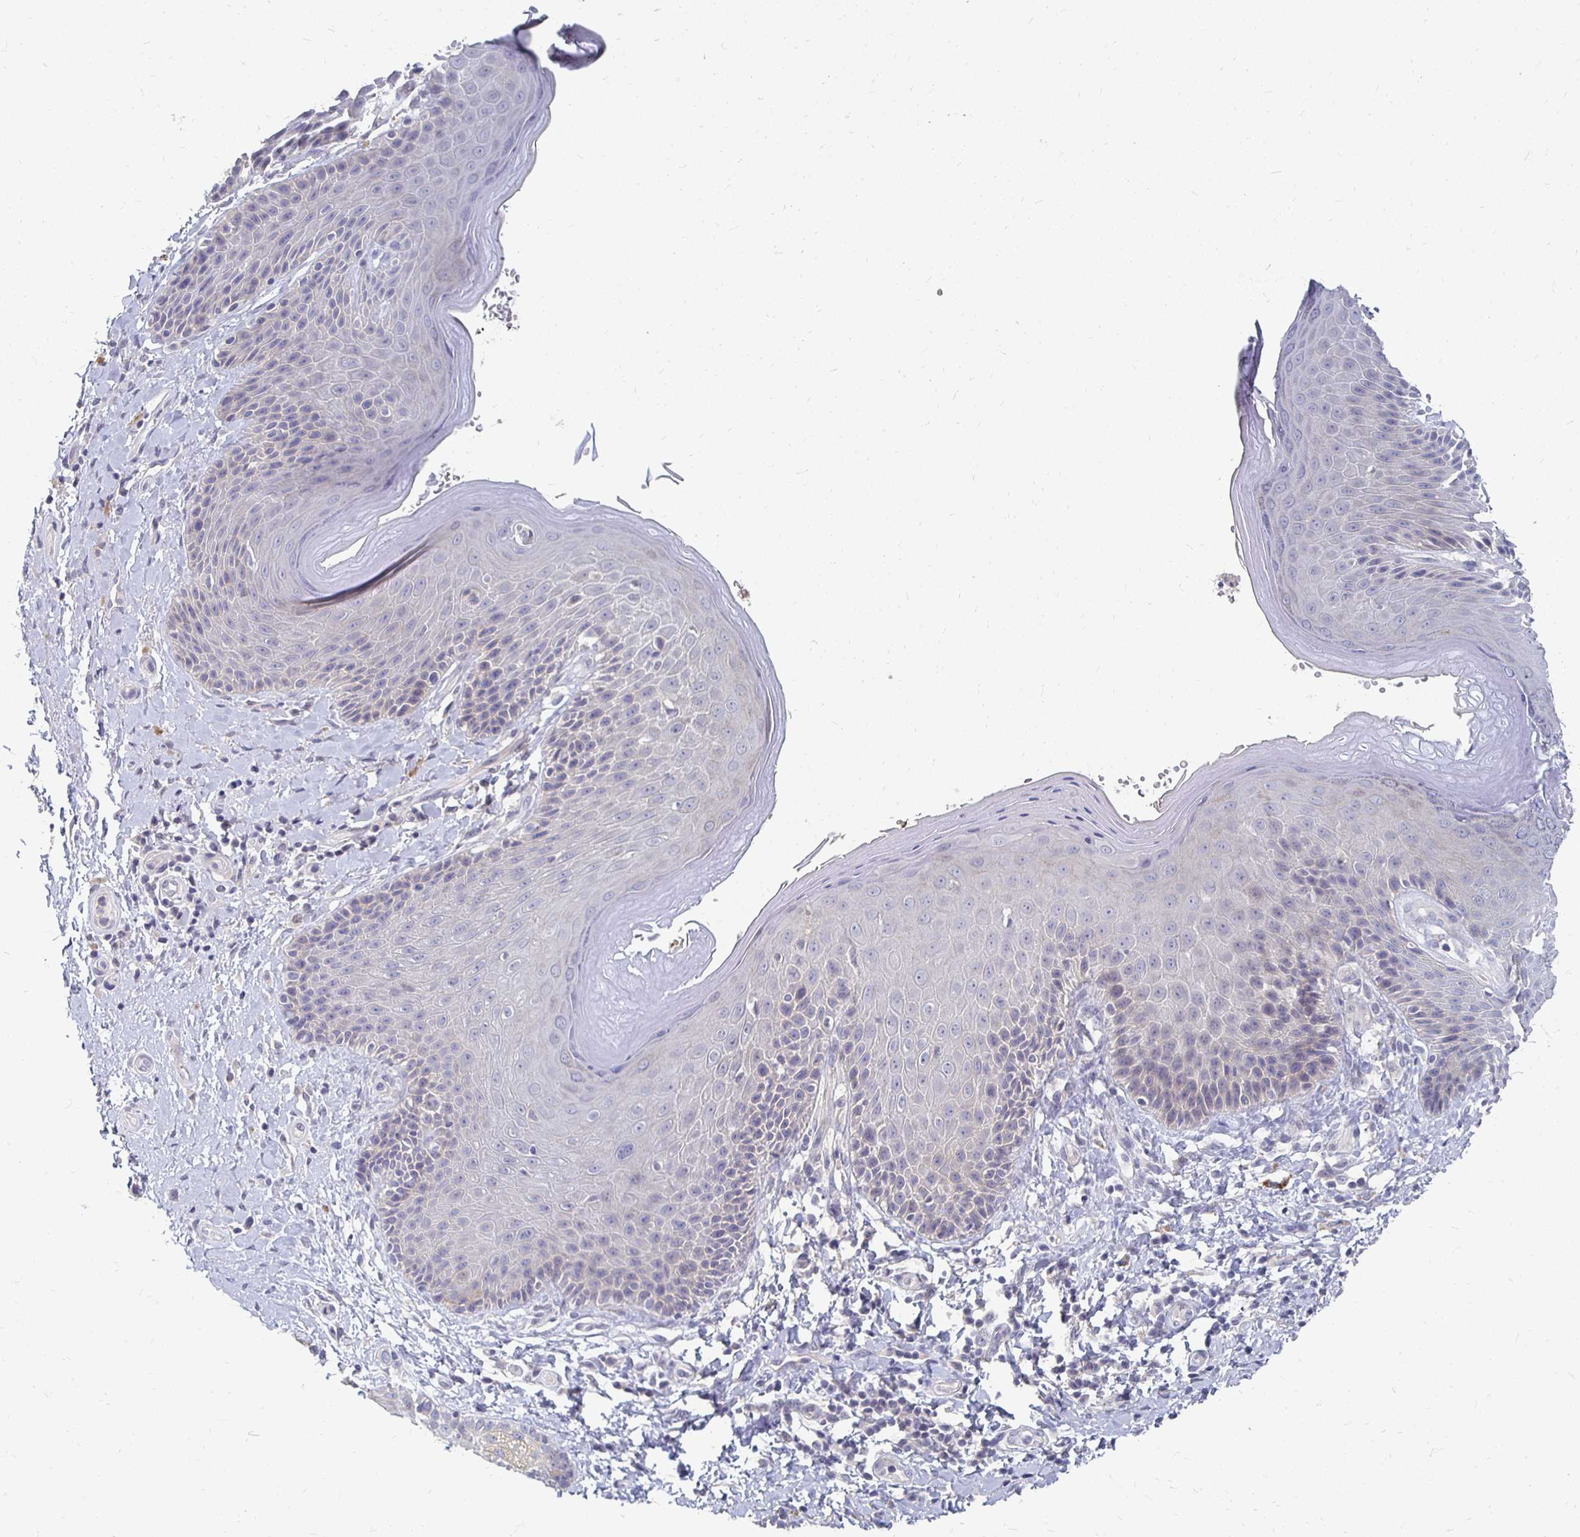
{"staining": {"intensity": "negative", "quantity": "none", "location": "none"}, "tissue": "skin", "cell_type": "Epidermal cells", "image_type": "normal", "snomed": [{"axis": "morphology", "description": "Normal tissue, NOS"}, {"axis": "topography", "description": "Anal"}, {"axis": "topography", "description": "Peripheral nerve tissue"}], "caption": "High magnification brightfield microscopy of benign skin stained with DAB (3,3'-diaminobenzidine) (brown) and counterstained with hematoxylin (blue): epidermal cells show no significant positivity.", "gene": "FKRP", "patient": {"sex": "male", "age": 51}}